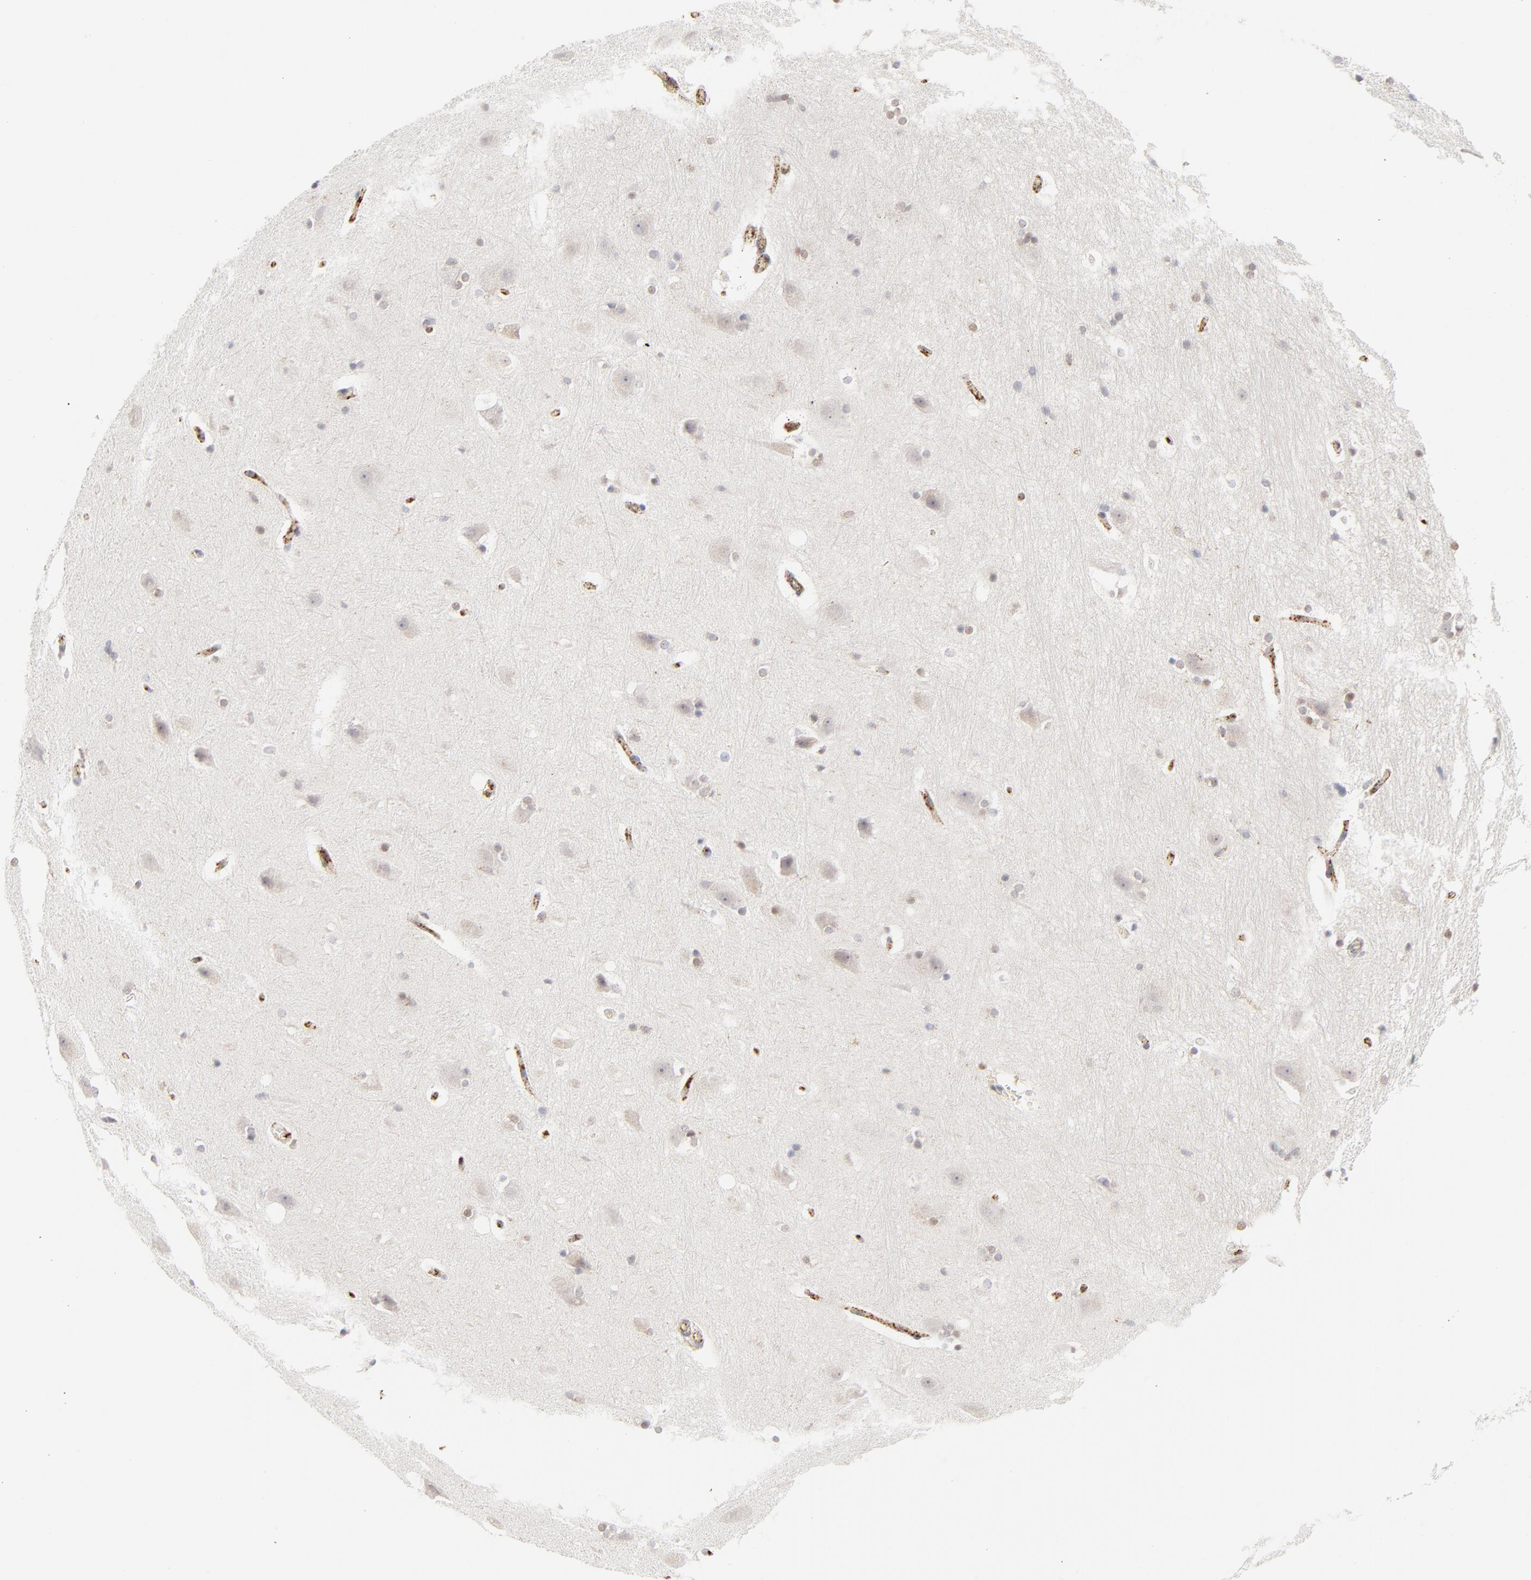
{"staining": {"intensity": "negative", "quantity": "none", "location": "none"}, "tissue": "hippocampus", "cell_type": "Glial cells", "image_type": "normal", "snomed": [{"axis": "morphology", "description": "Normal tissue, NOS"}, {"axis": "topography", "description": "Hippocampus"}], "caption": "Immunohistochemistry image of benign hippocampus stained for a protein (brown), which demonstrates no positivity in glial cells.", "gene": "CDK6", "patient": {"sex": "female", "age": 19}}